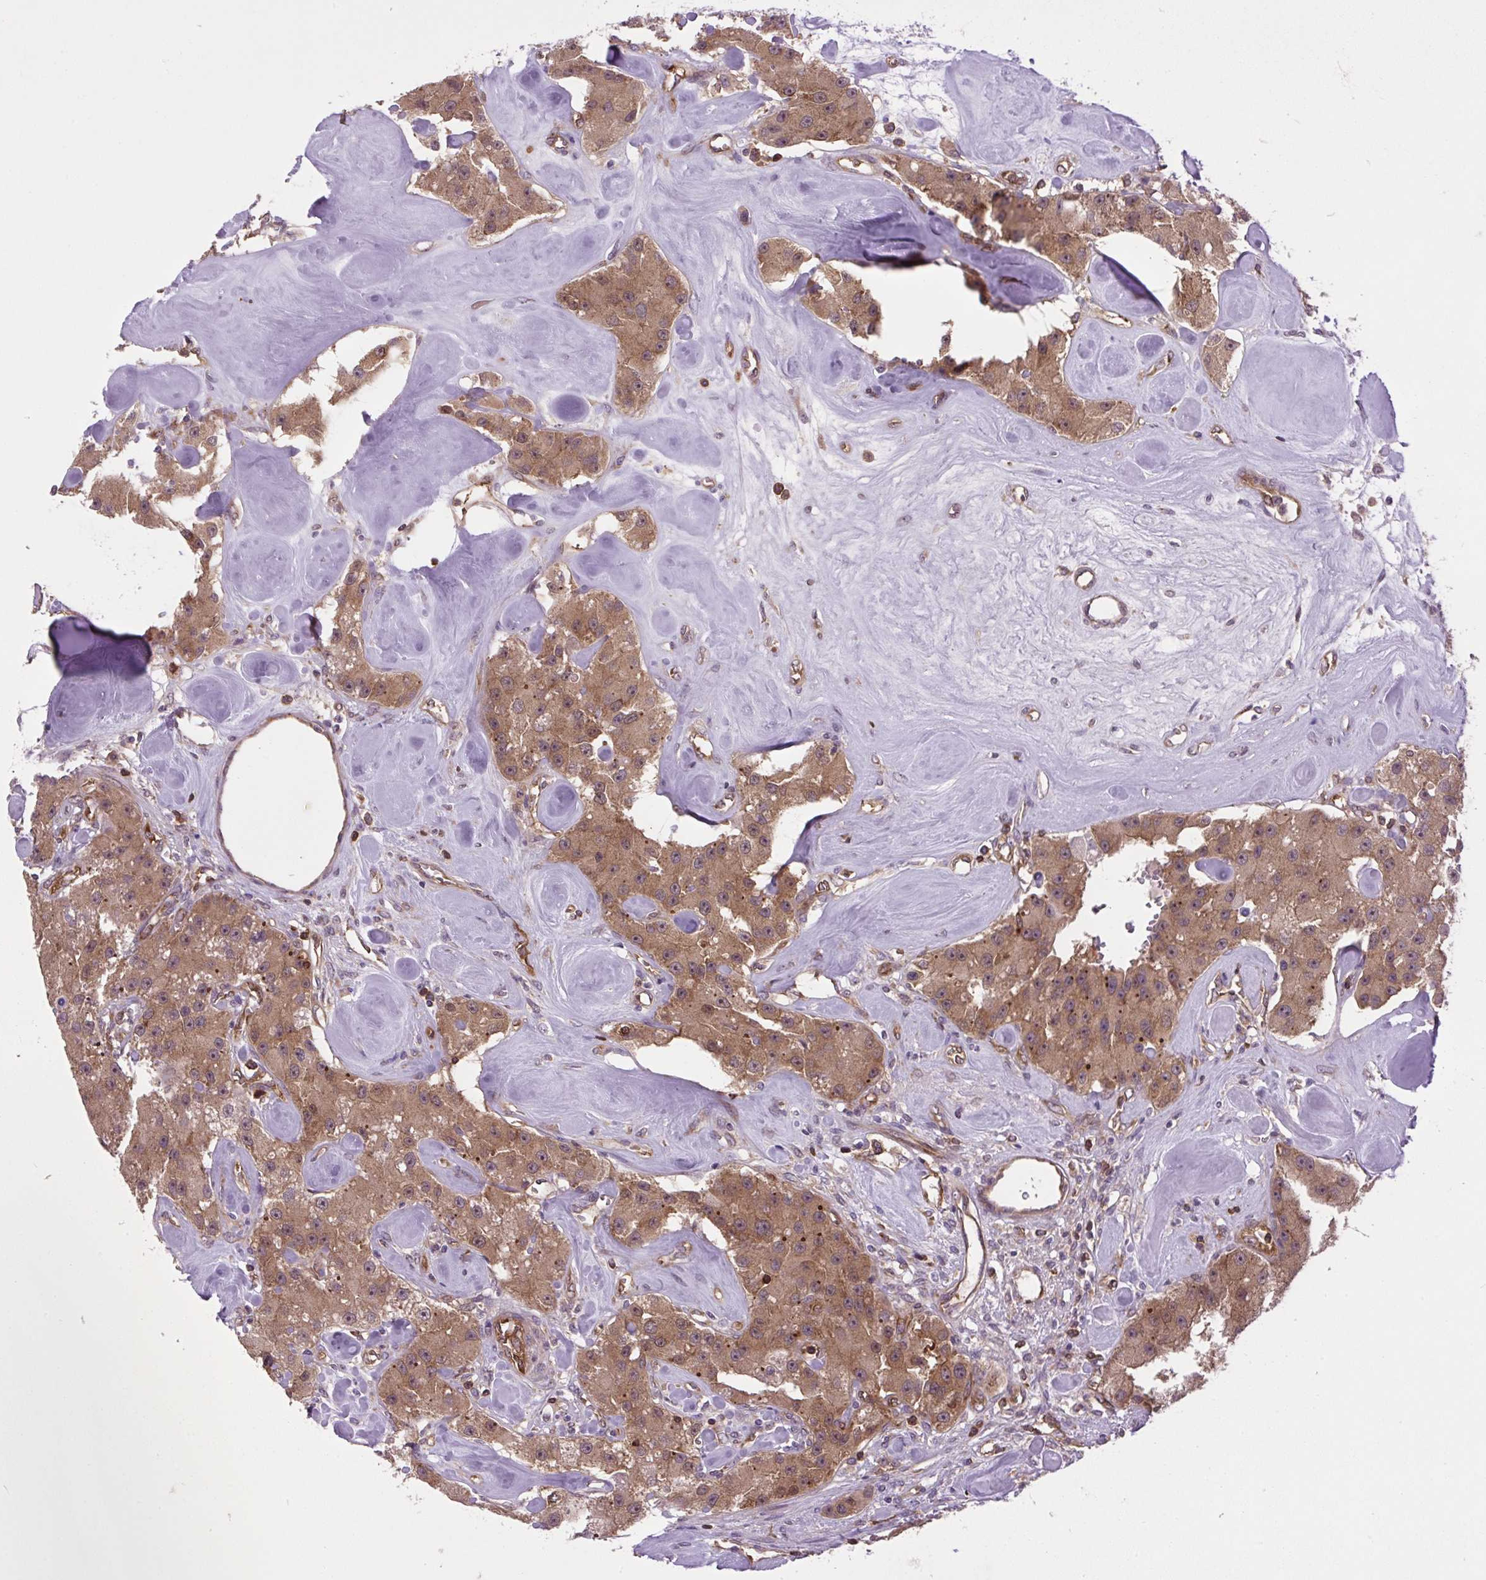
{"staining": {"intensity": "moderate", "quantity": ">75%", "location": "cytoplasmic/membranous"}, "tissue": "carcinoid", "cell_type": "Tumor cells", "image_type": "cancer", "snomed": [{"axis": "morphology", "description": "Carcinoid, malignant, NOS"}, {"axis": "topography", "description": "Pancreas"}], "caption": "DAB immunohistochemical staining of carcinoid (malignant) displays moderate cytoplasmic/membranous protein positivity in approximately >75% of tumor cells.", "gene": "PLCG1", "patient": {"sex": "male", "age": 41}}